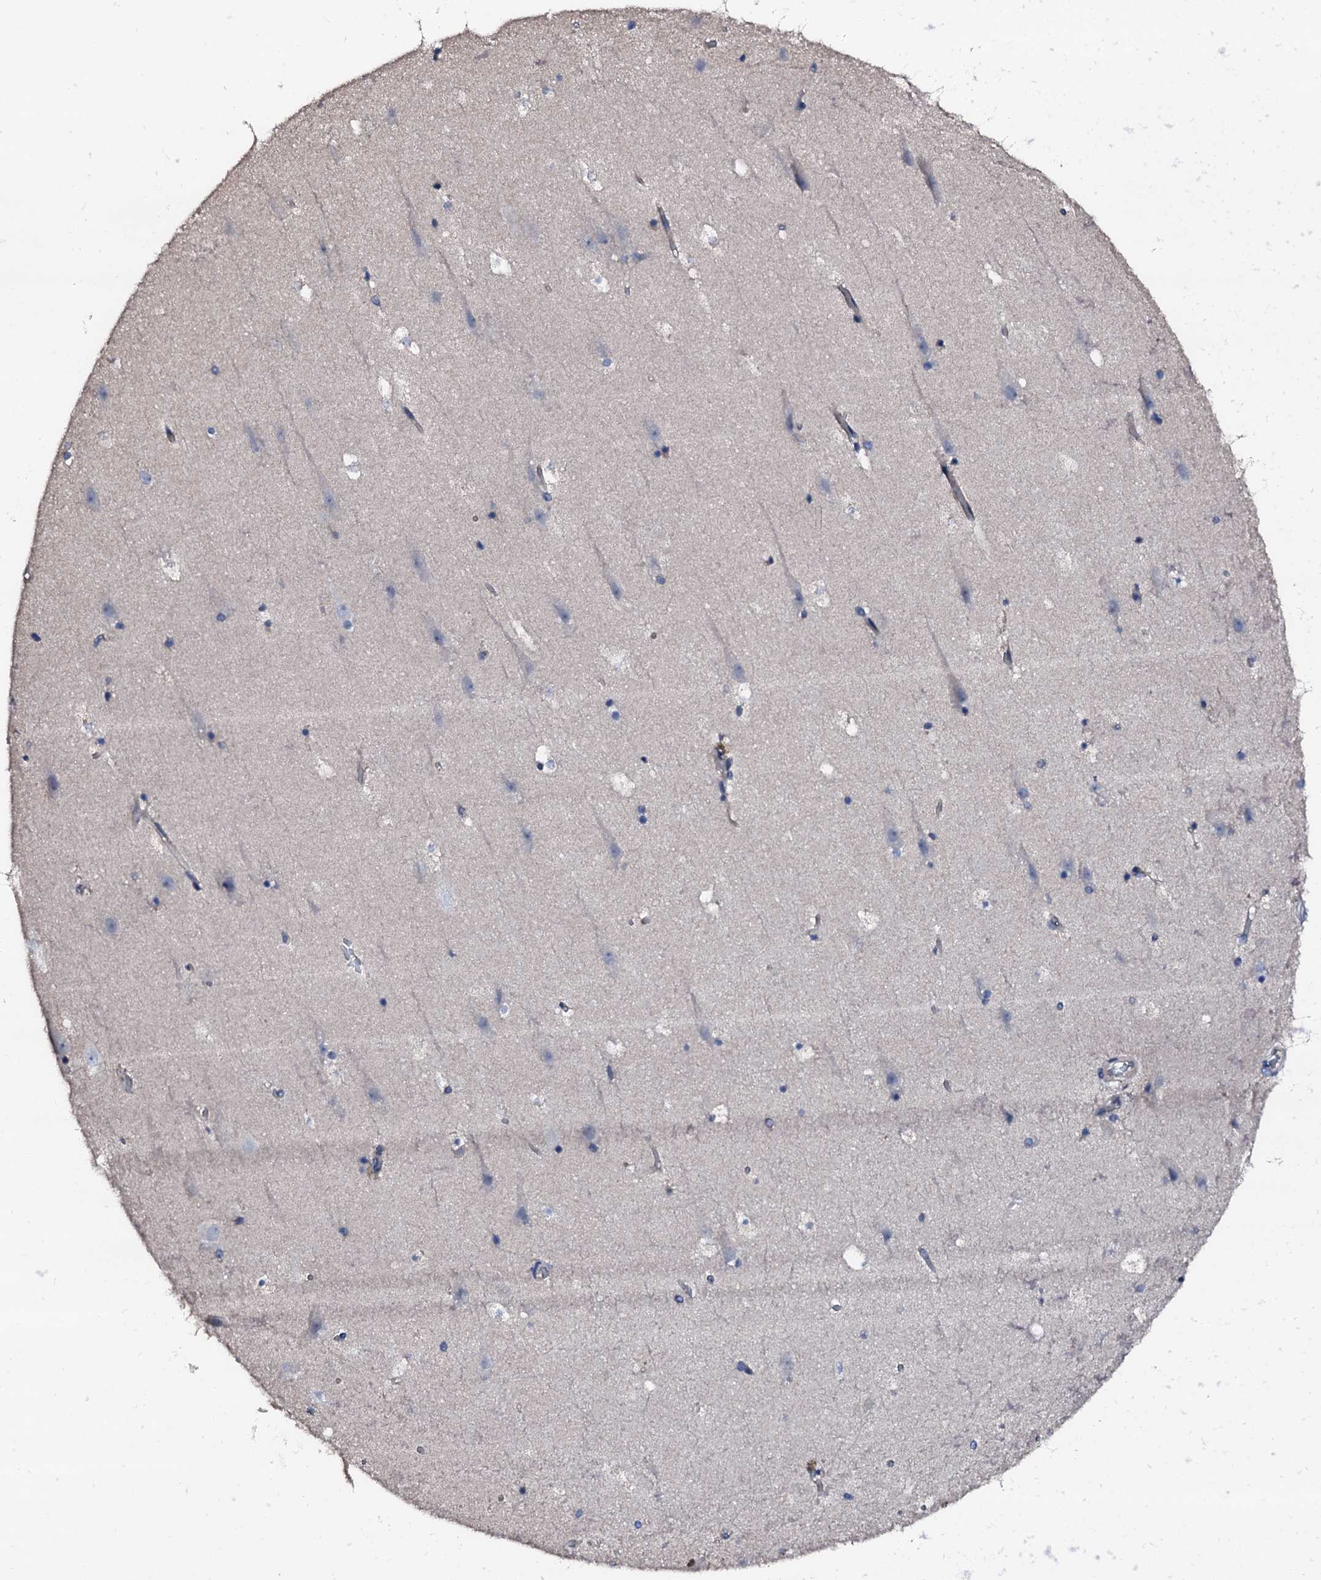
{"staining": {"intensity": "negative", "quantity": "none", "location": "none"}, "tissue": "hippocampus", "cell_type": "Glial cells", "image_type": "normal", "snomed": [{"axis": "morphology", "description": "Normal tissue, NOS"}, {"axis": "topography", "description": "Hippocampus"}], "caption": "DAB immunohistochemical staining of normal hippocampus displays no significant staining in glial cells. Brightfield microscopy of immunohistochemistry stained with DAB (3,3'-diaminobenzidine) (brown) and hematoxylin (blue), captured at high magnification.", "gene": "TRAFD1", "patient": {"sex": "female", "age": 52}}